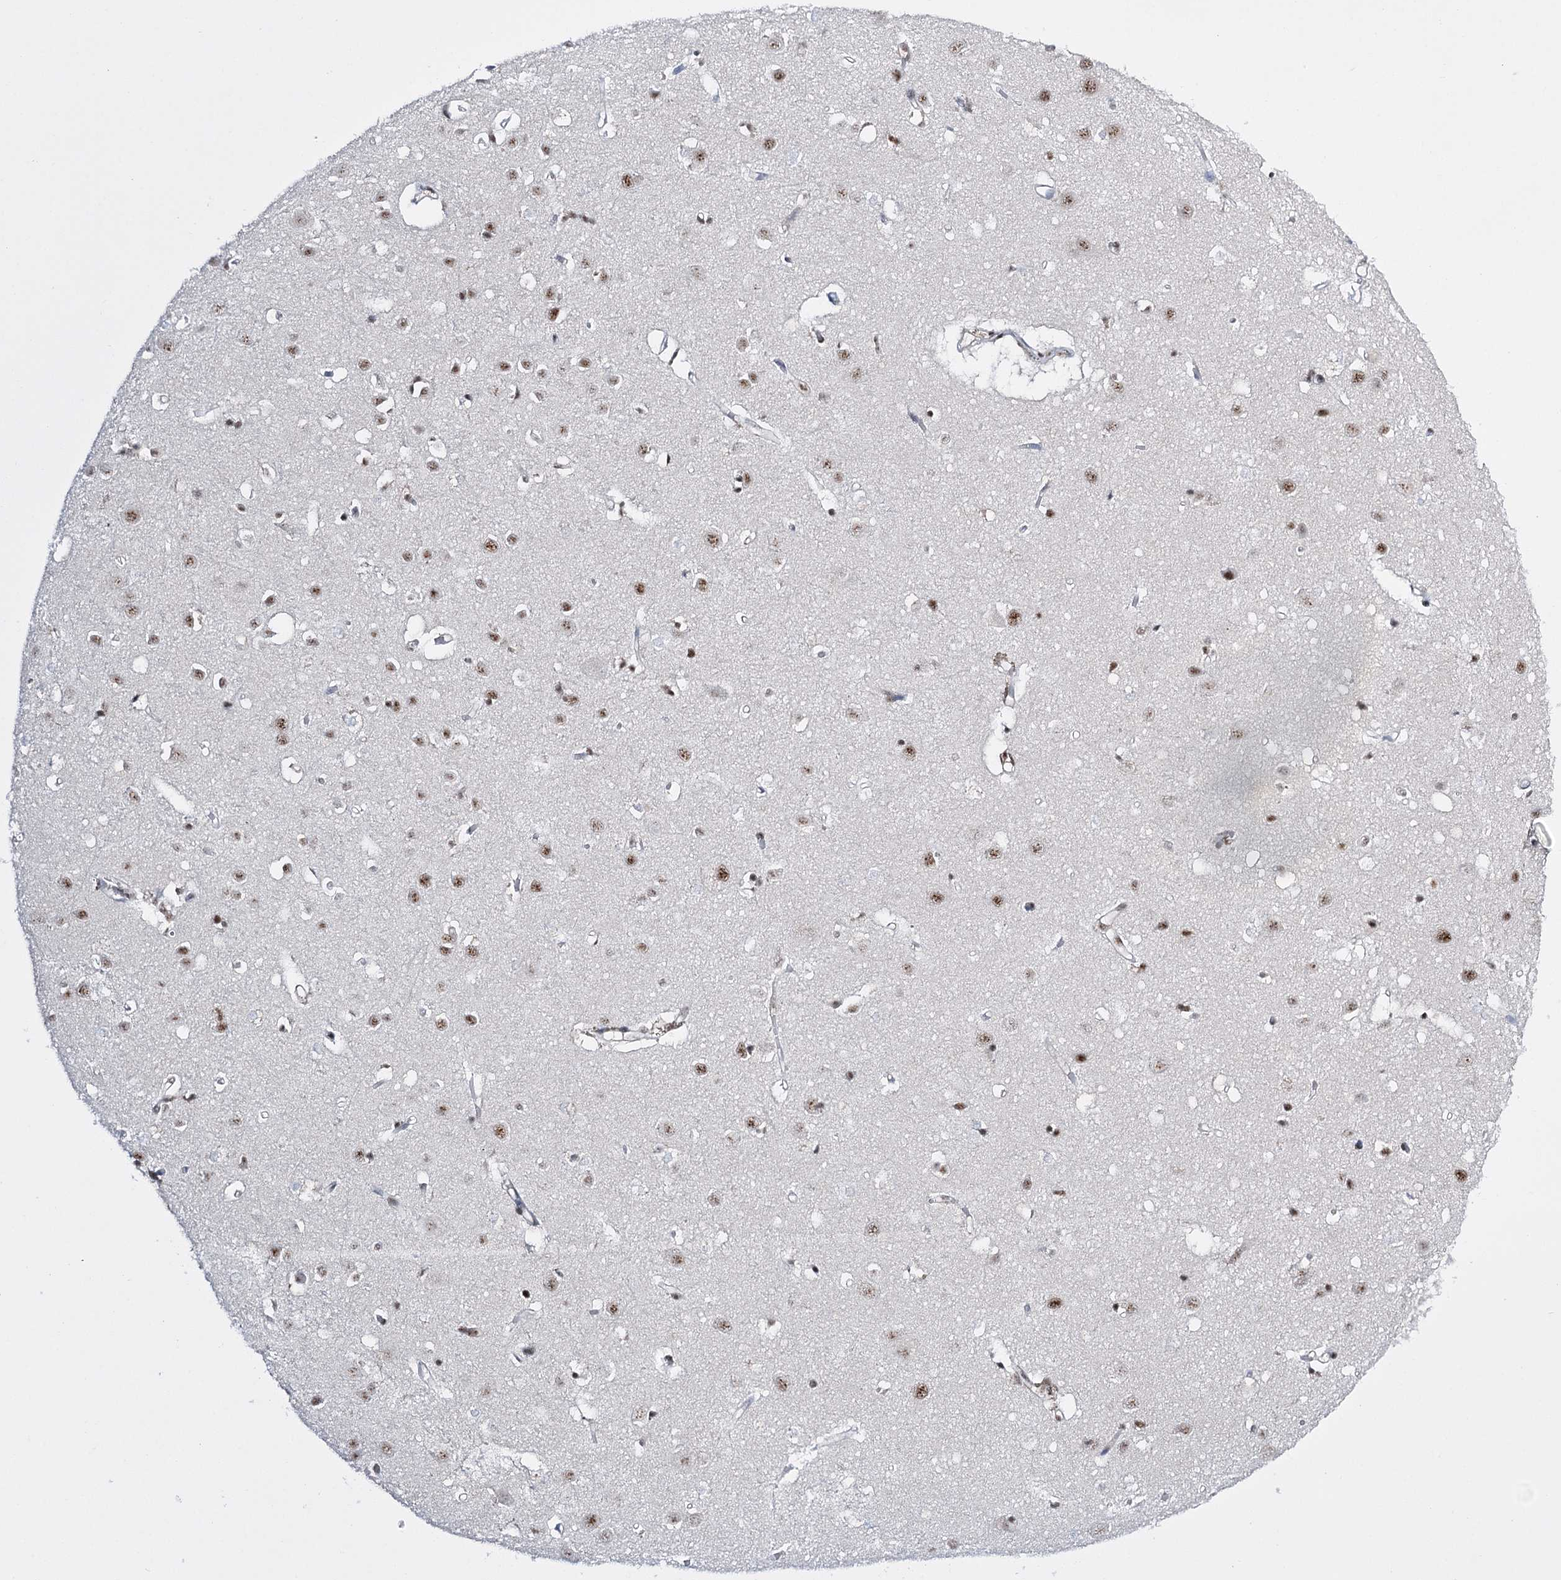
{"staining": {"intensity": "weak", "quantity": ">75%", "location": "nuclear"}, "tissue": "cerebral cortex", "cell_type": "Endothelial cells", "image_type": "normal", "snomed": [{"axis": "morphology", "description": "Normal tissue, NOS"}, {"axis": "topography", "description": "Cerebral cortex"}], "caption": "IHC (DAB) staining of benign human cerebral cortex shows weak nuclear protein staining in approximately >75% of endothelial cells. The protein of interest is shown in brown color, while the nuclei are stained blue.", "gene": "PRPF40A", "patient": {"sex": "female", "age": 64}}